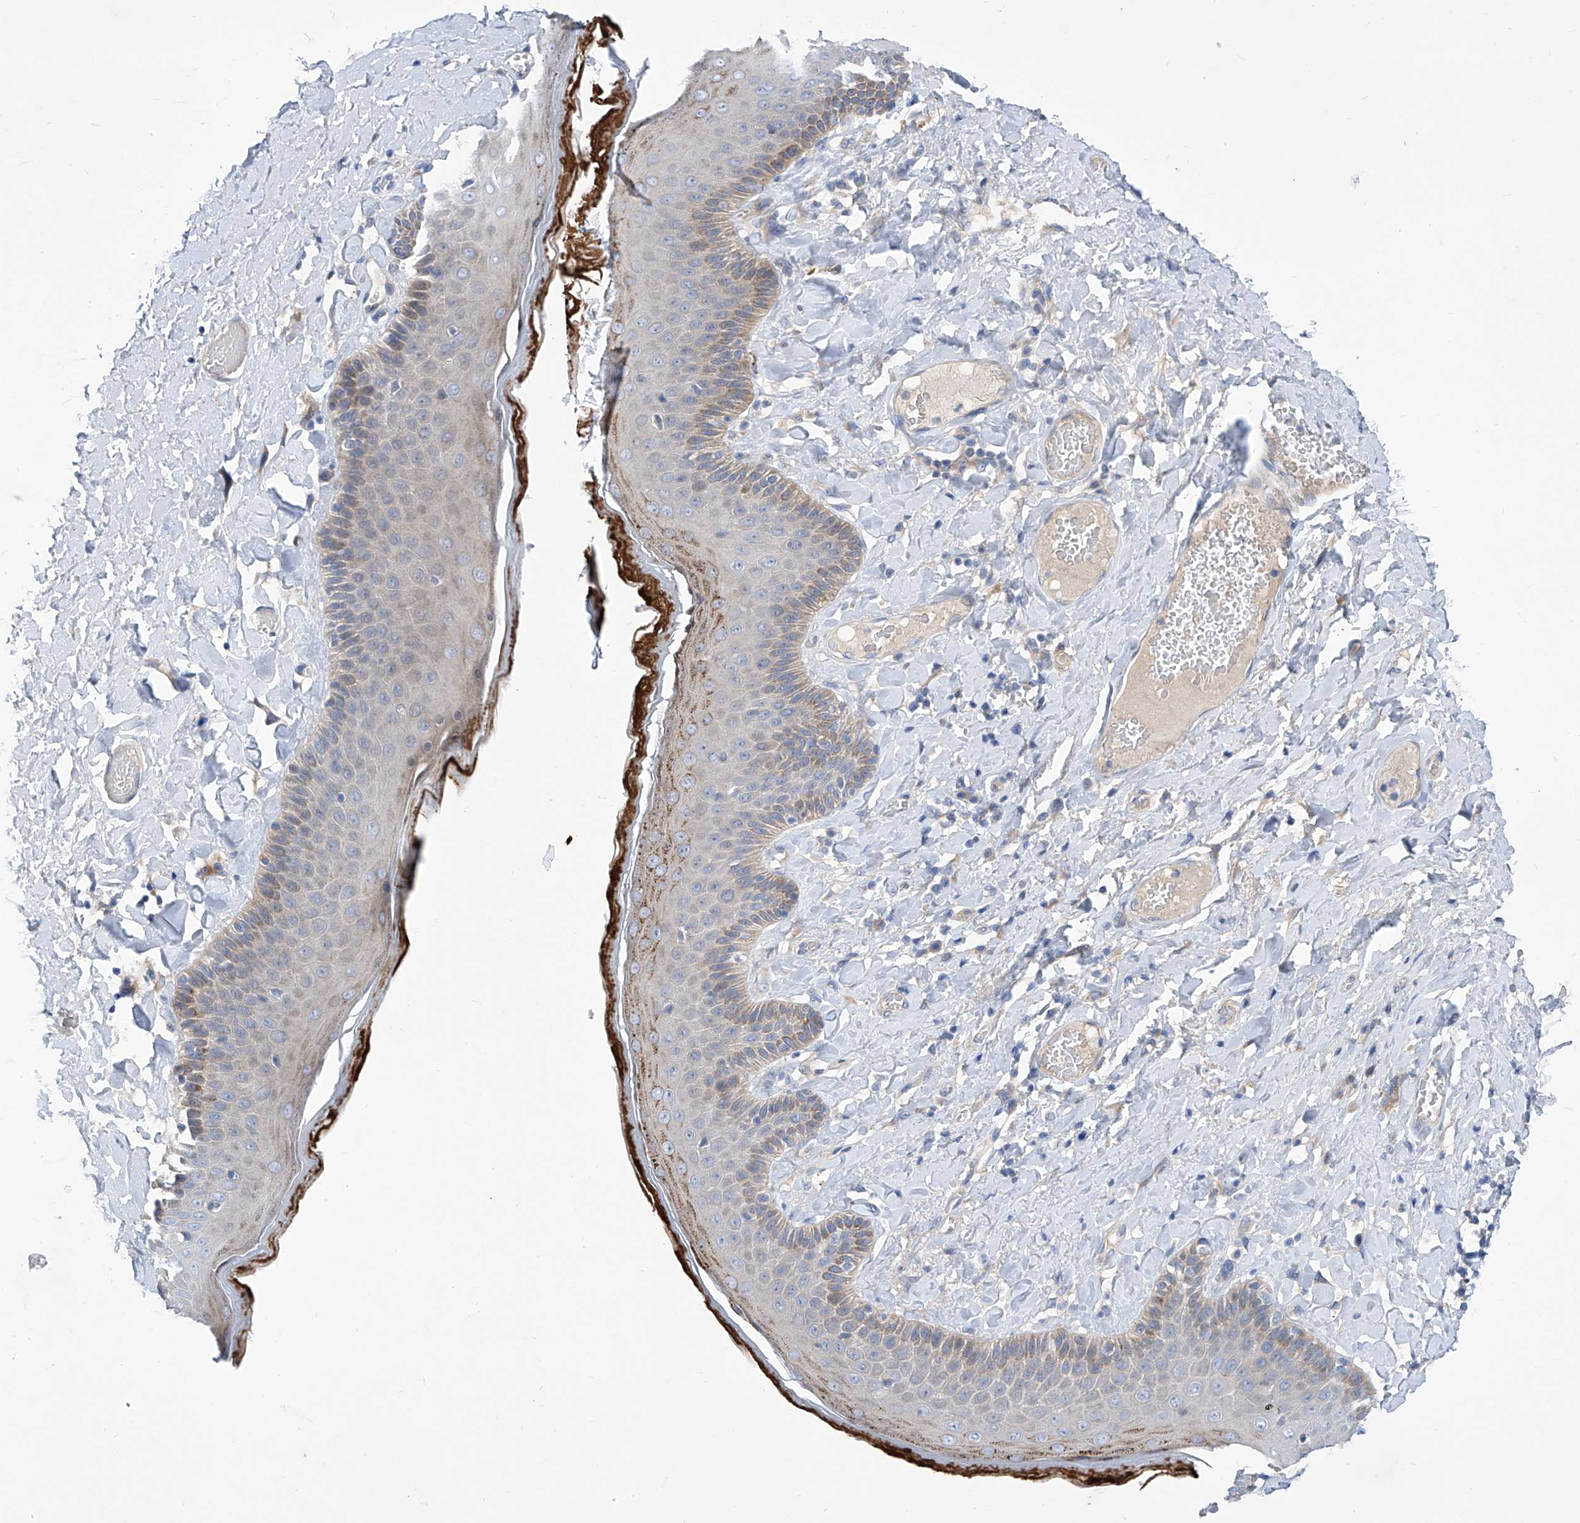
{"staining": {"intensity": "strong", "quantity": "<25%", "location": "cytoplasmic/membranous"}, "tissue": "skin", "cell_type": "Epidermal cells", "image_type": "normal", "snomed": [{"axis": "morphology", "description": "Normal tissue, NOS"}, {"axis": "topography", "description": "Anal"}], "caption": "Human skin stained with a brown dye demonstrates strong cytoplasmic/membranous positive staining in about <25% of epidermal cells.", "gene": "SRBD1", "patient": {"sex": "male", "age": 69}}